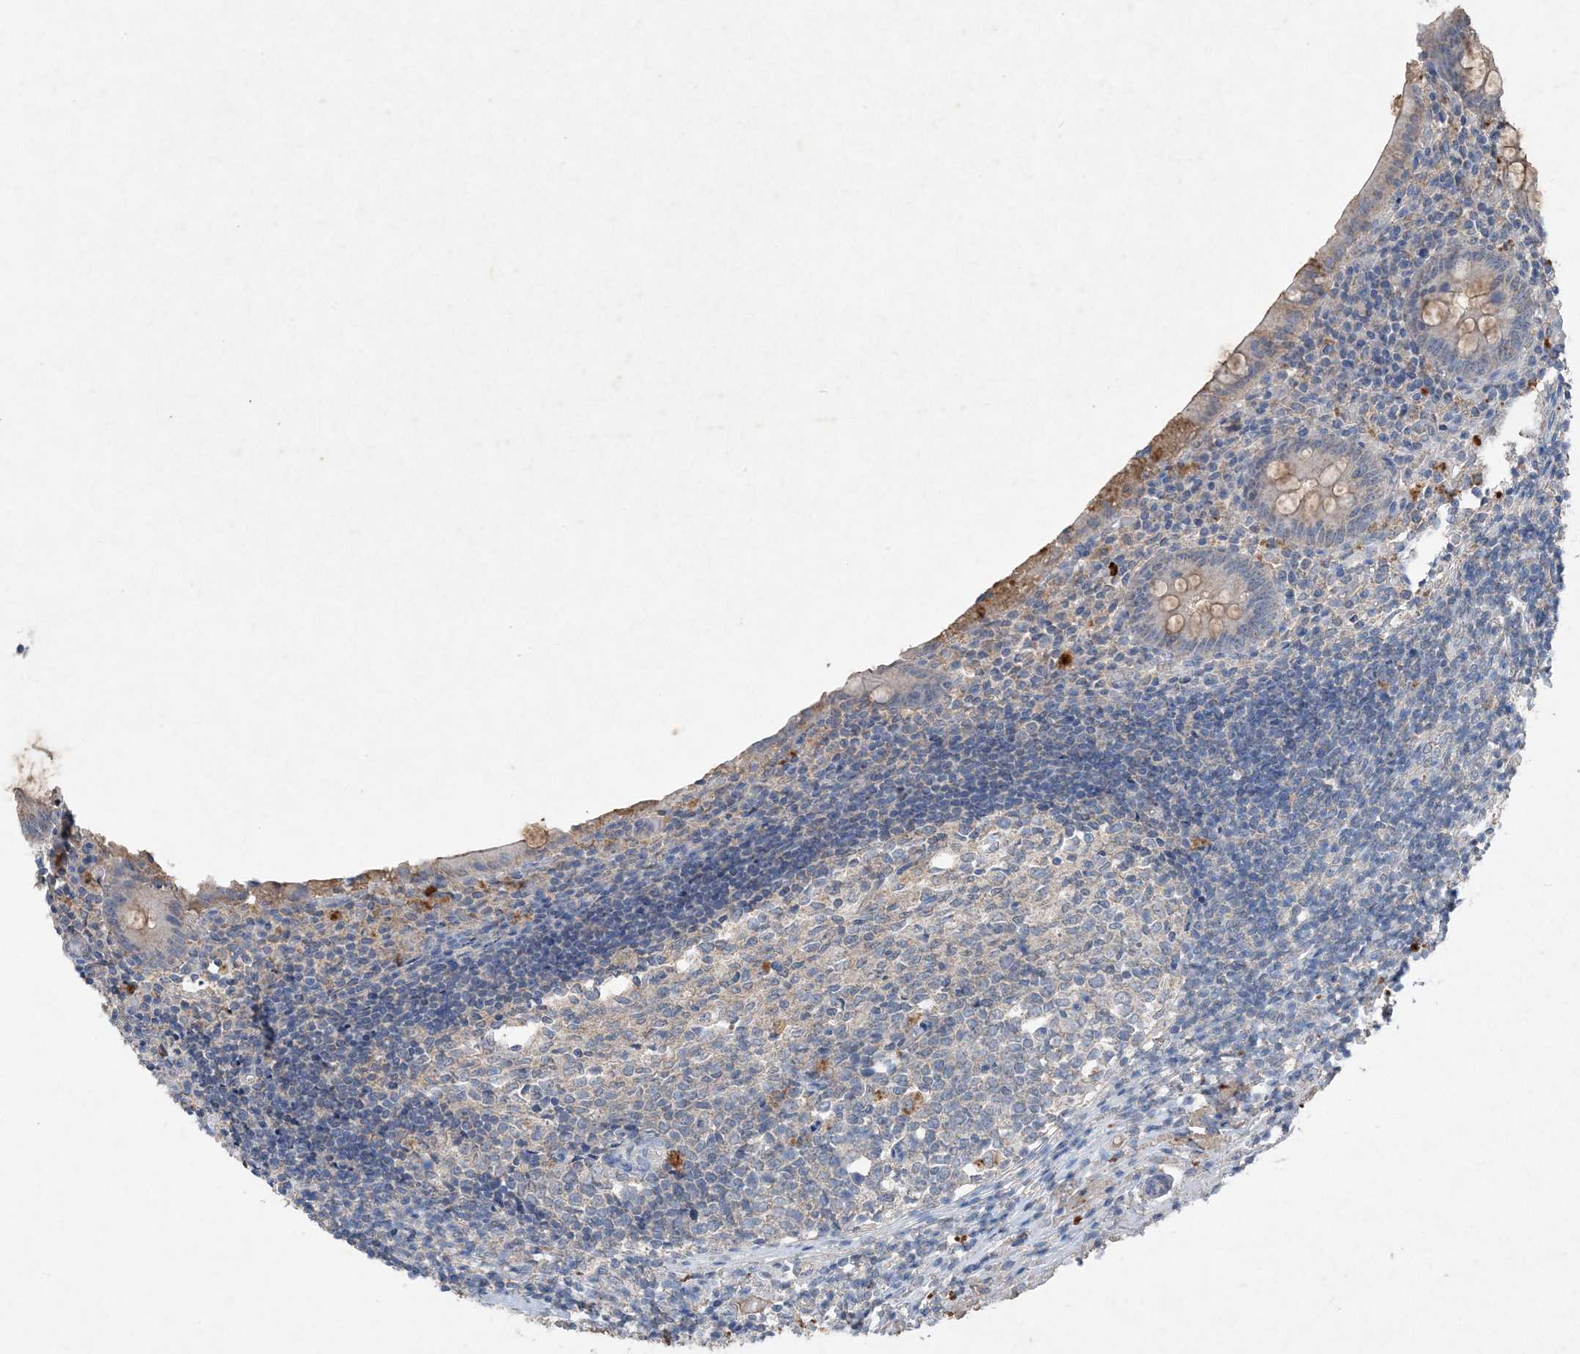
{"staining": {"intensity": "weak", "quantity": "25%-75%", "location": "cytoplasmic/membranous"}, "tissue": "appendix", "cell_type": "Glandular cells", "image_type": "normal", "snomed": [{"axis": "morphology", "description": "Normal tissue, NOS"}, {"axis": "topography", "description": "Appendix"}], "caption": "Protein expression analysis of benign appendix exhibits weak cytoplasmic/membranous expression in approximately 25%-75% of glandular cells.", "gene": "FCN3", "patient": {"sex": "female", "age": 17}}